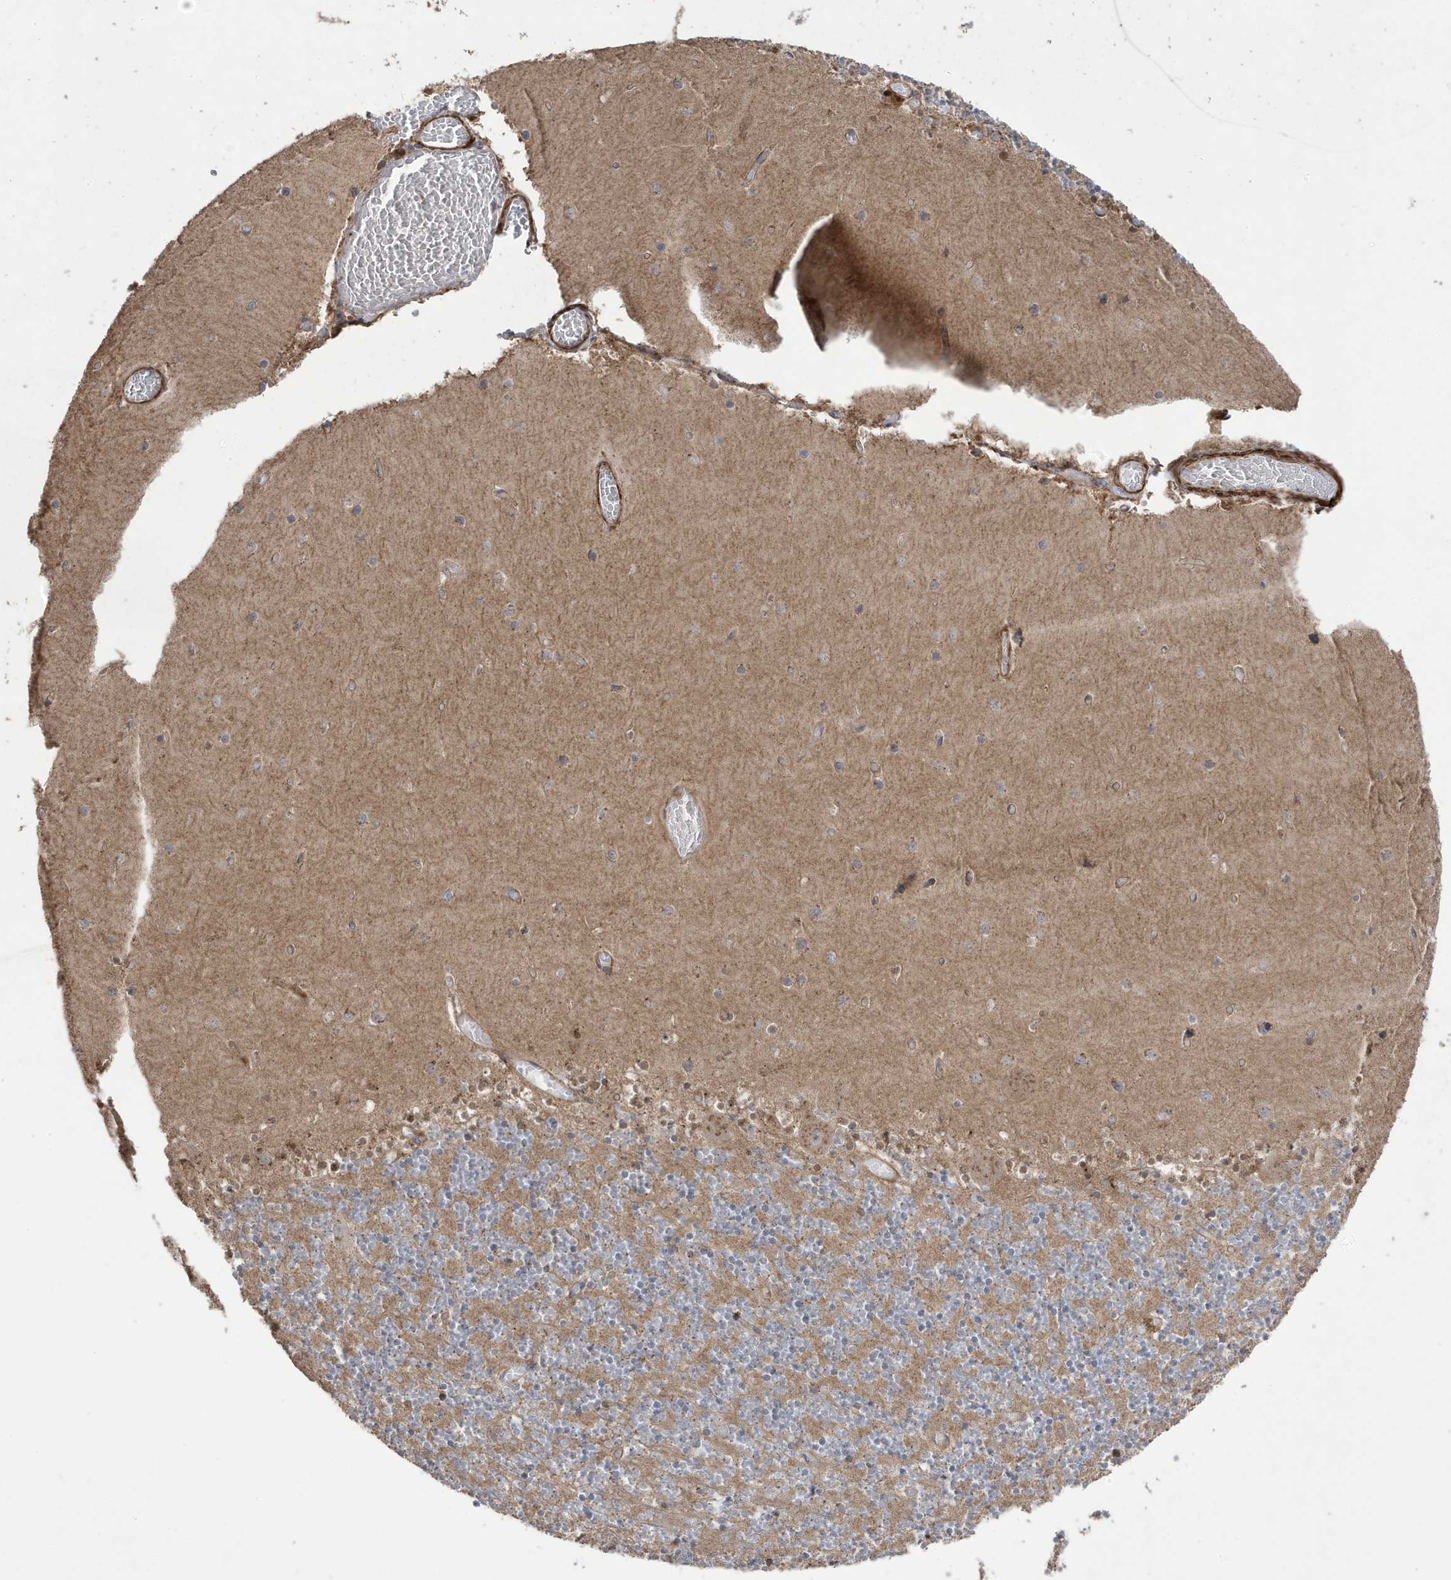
{"staining": {"intensity": "moderate", "quantity": "25%-75%", "location": "cytoplasmic/membranous"}, "tissue": "cerebellum", "cell_type": "Cells in granular layer", "image_type": "normal", "snomed": [{"axis": "morphology", "description": "Normal tissue, NOS"}, {"axis": "topography", "description": "Cerebellum"}], "caption": "This histopathology image shows immunohistochemistry staining of normal cerebellum, with medium moderate cytoplasmic/membranous staining in approximately 25%-75% of cells in granular layer.", "gene": "CETN3", "patient": {"sex": "female", "age": 28}}